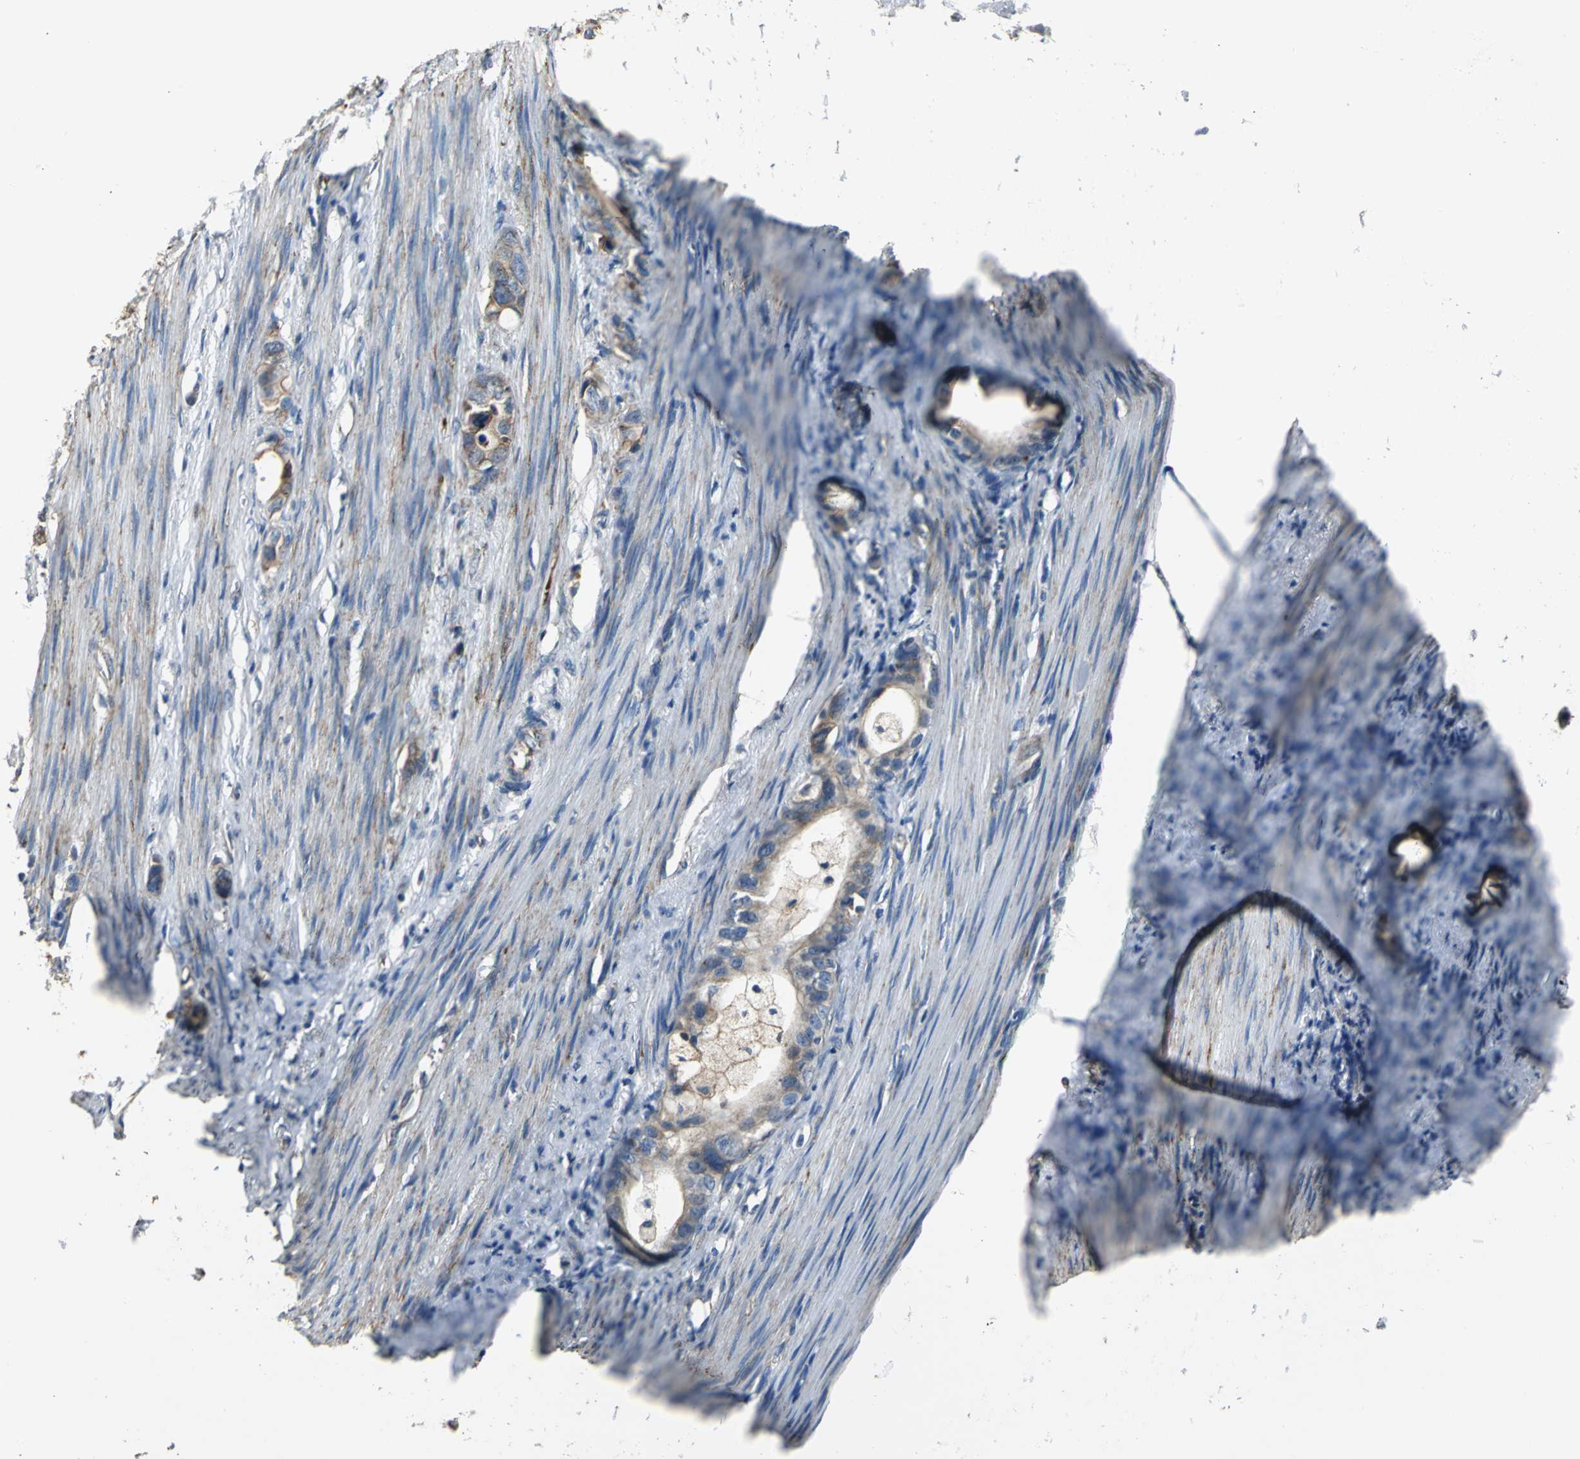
{"staining": {"intensity": "moderate", "quantity": ">75%", "location": "cytoplasmic/membranous"}, "tissue": "stomach cancer", "cell_type": "Tumor cells", "image_type": "cancer", "snomed": [{"axis": "morphology", "description": "Adenocarcinoma, NOS"}, {"axis": "topography", "description": "Stomach"}], "caption": "Immunohistochemical staining of stomach cancer exhibits moderate cytoplasmic/membranous protein staining in approximately >75% of tumor cells.", "gene": "NDUFB5", "patient": {"sex": "female", "age": 75}}